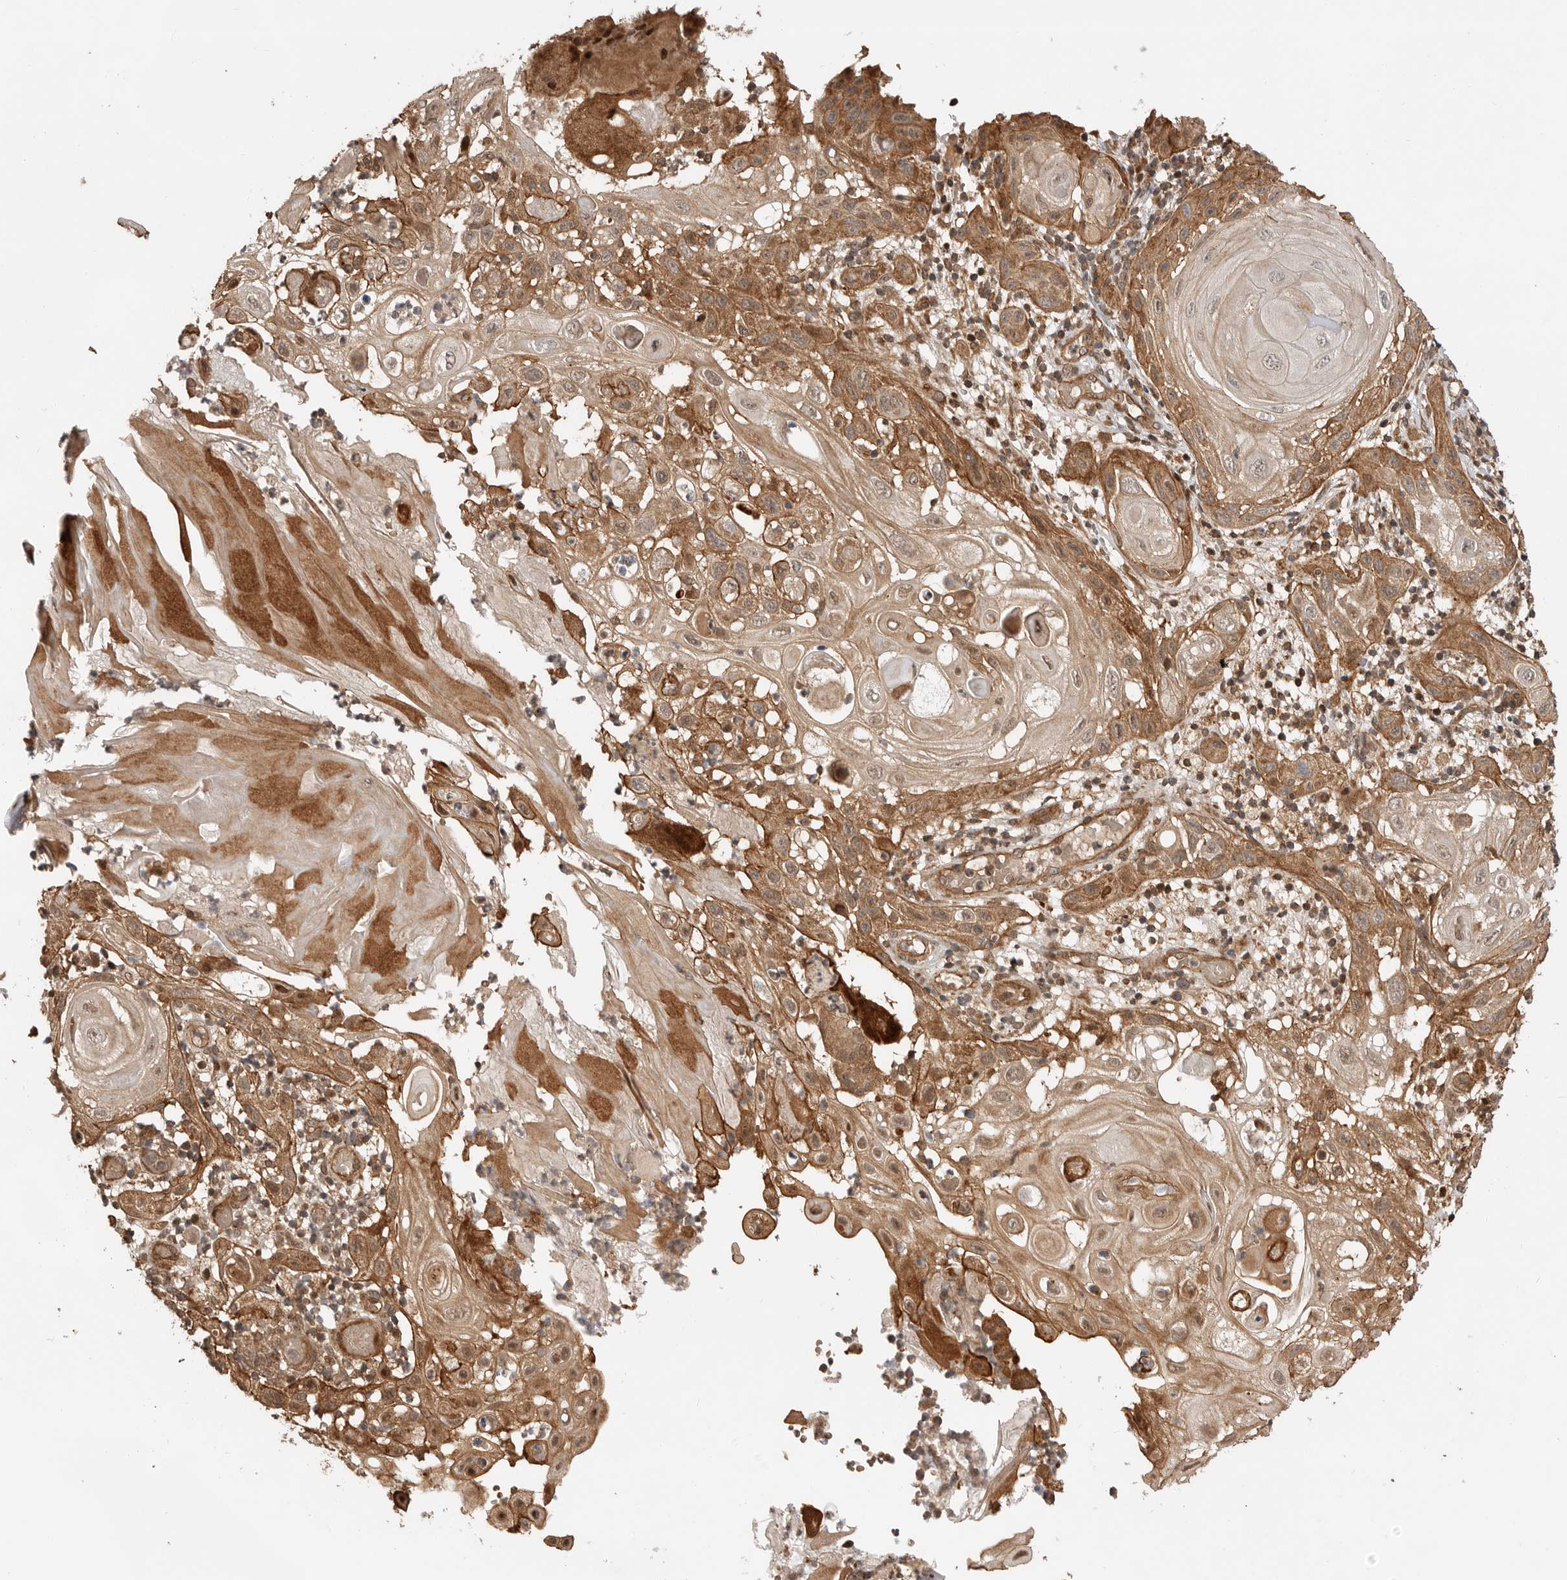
{"staining": {"intensity": "moderate", "quantity": ">75%", "location": "cytoplasmic/membranous"}, "tissue": "skin cancer", "cell_type": "Tumor cells", "image_type": "cancer", "snomed": [{"axis": "morphology", "description": "Normal tissue, NOS"}, {"axis": "morphology", "description": "Squamous cell carcinoma, NOS"}, {"axis": "topography", "description": "Skin"}], "caption": "Skin cancer was stained to show a protein in brown. There is medium levels of moderate cytoplasmic/membranous positivity in approximately >75% of tumor cells.", "gene": "ADPRS", "patient": {"sex": "female", "age": 96}}